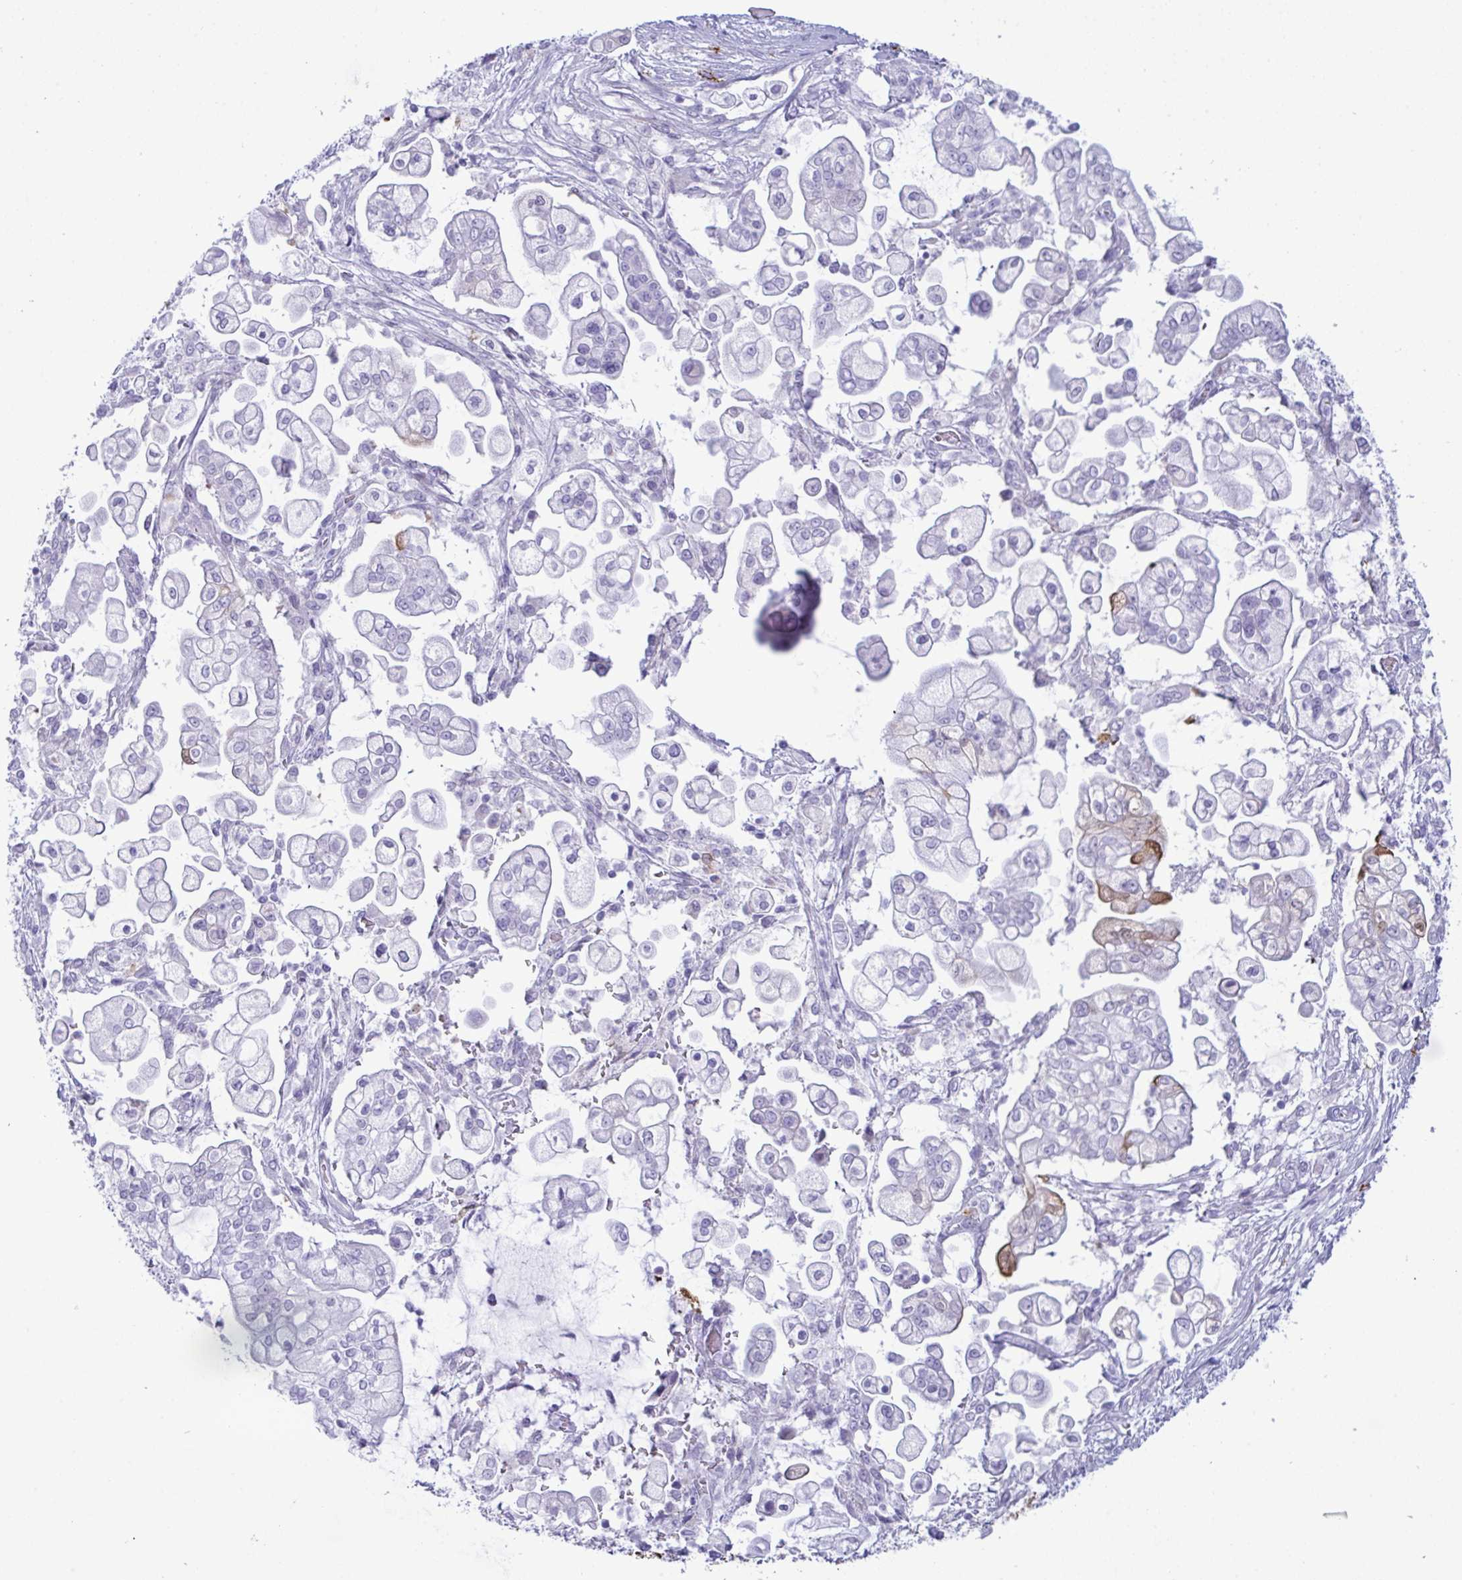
{"staining": {"intensity": "moderate", "quantity": "<25%", "location": "cytoplasmic/membranous,nuclear"}, "tissue": "pancreatic cancer", "cell_type": "Tumor cells", "image_type": "cancer", "snomed": [{"axis": "morphology", "description": "Adenocarcinoma, NOS"}, {"axis": "topography", "description": "Pancreas"}], "caption": "Pancreatic cancer (adenocarcinoma) was stained to show a protein in brown. There is low levels of moderate cytoplasmic/membranous and nuclear positivity in about <25% of tumor cells. (brown staining indicates protein expression, while blue staining denotes nuclei).", "gene": "ZNF684", "patient": {"sex": "female", "age": 69}}